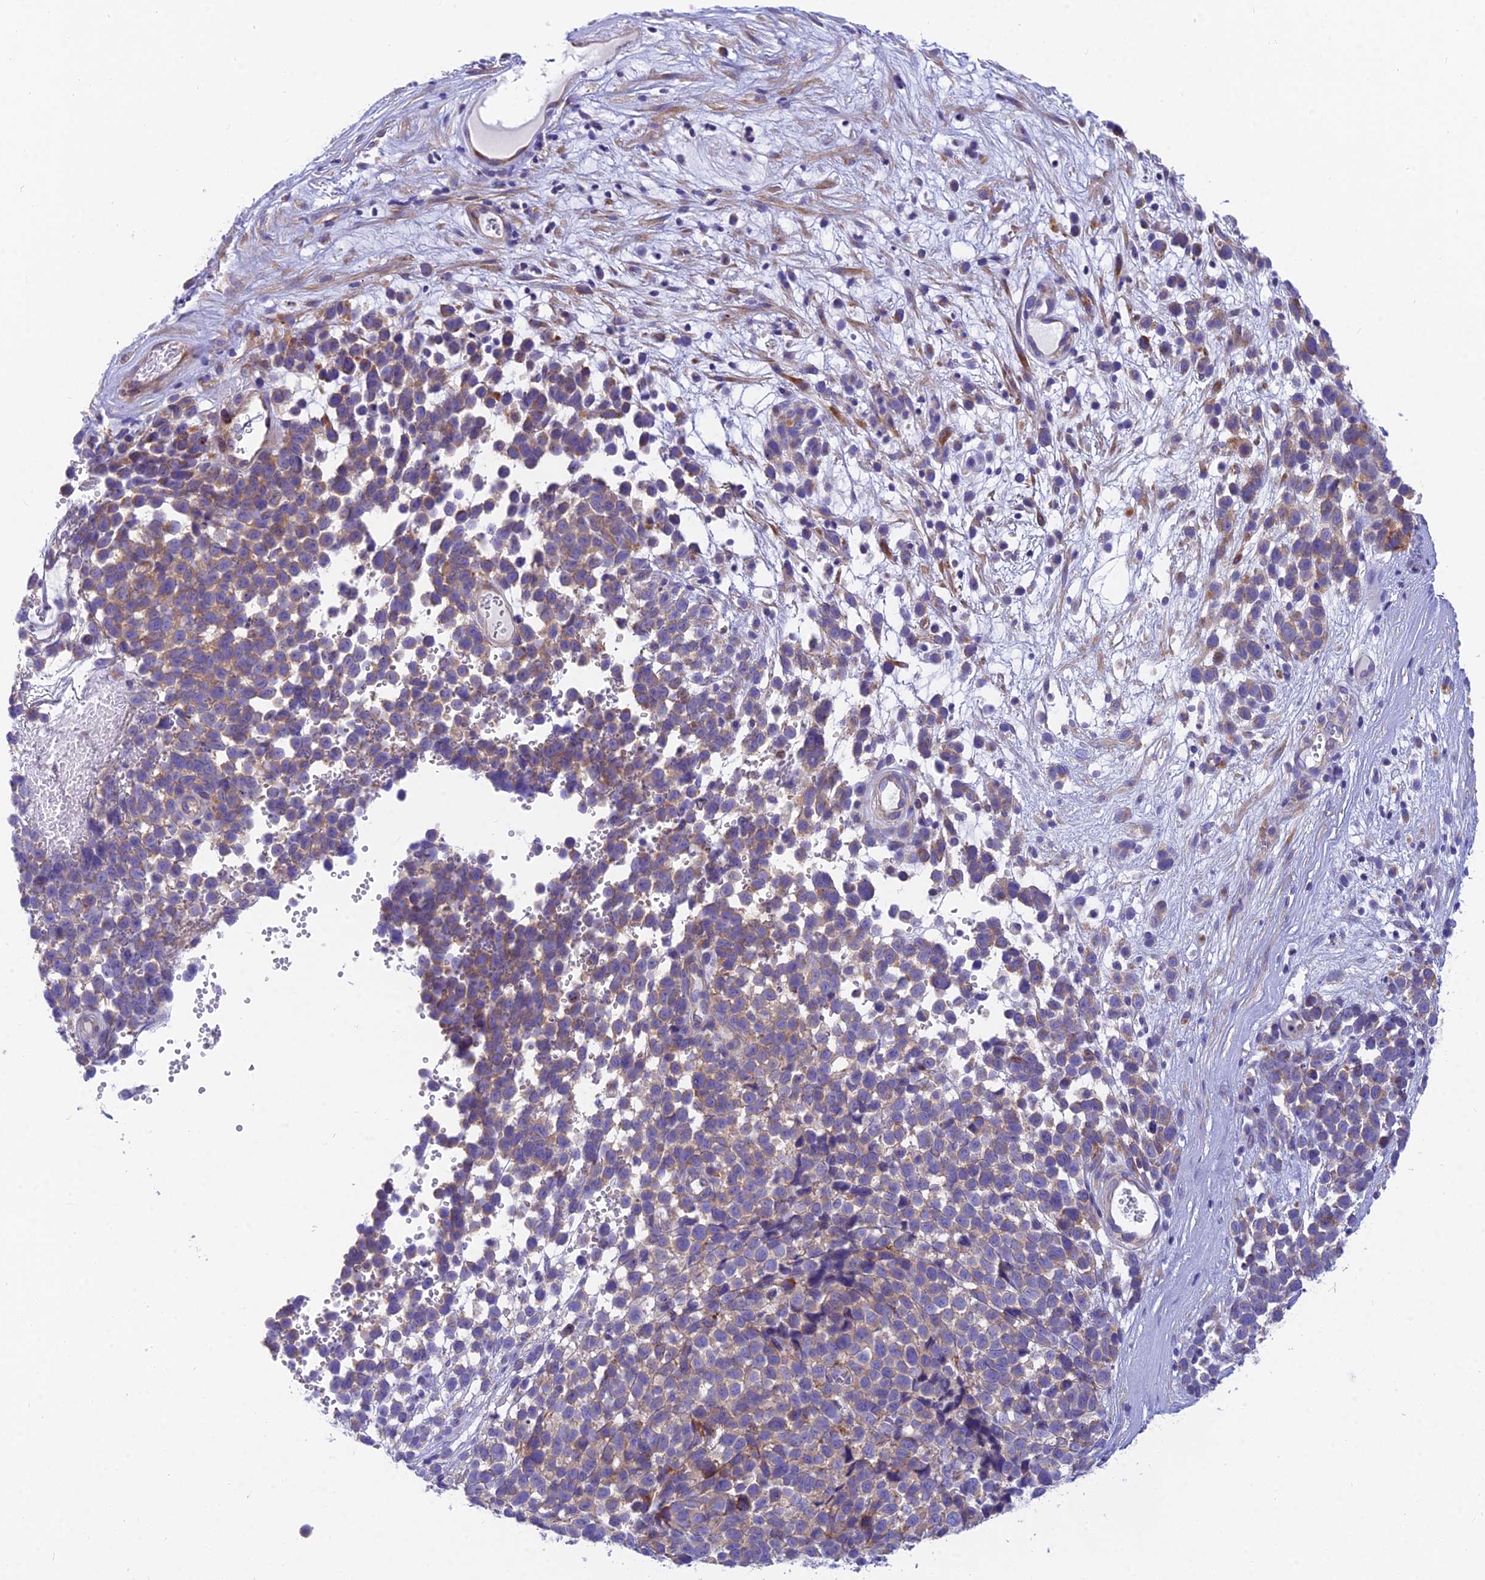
{"staining": {"intensity": "weak", "quantity": "25%-75%", "location": "cytoplasmic/membranous"}, "tissue": "melanoma", "cell_type": "Tumor cells", "image_type": "cancer", "snomed": [{"axis": "morphology", "description": "Malignant melanoma, NOS"}, {"axis": "topography", "description": "Nose, NOS"}], "caption": "The histopathology image demonstrates a brown stain indicating the presence of a protein in the cytoplasmic/membranous of tumor cells in melanoma.", "gene": "MVB12A", "patient": {"sex": "female", "age": 48}}